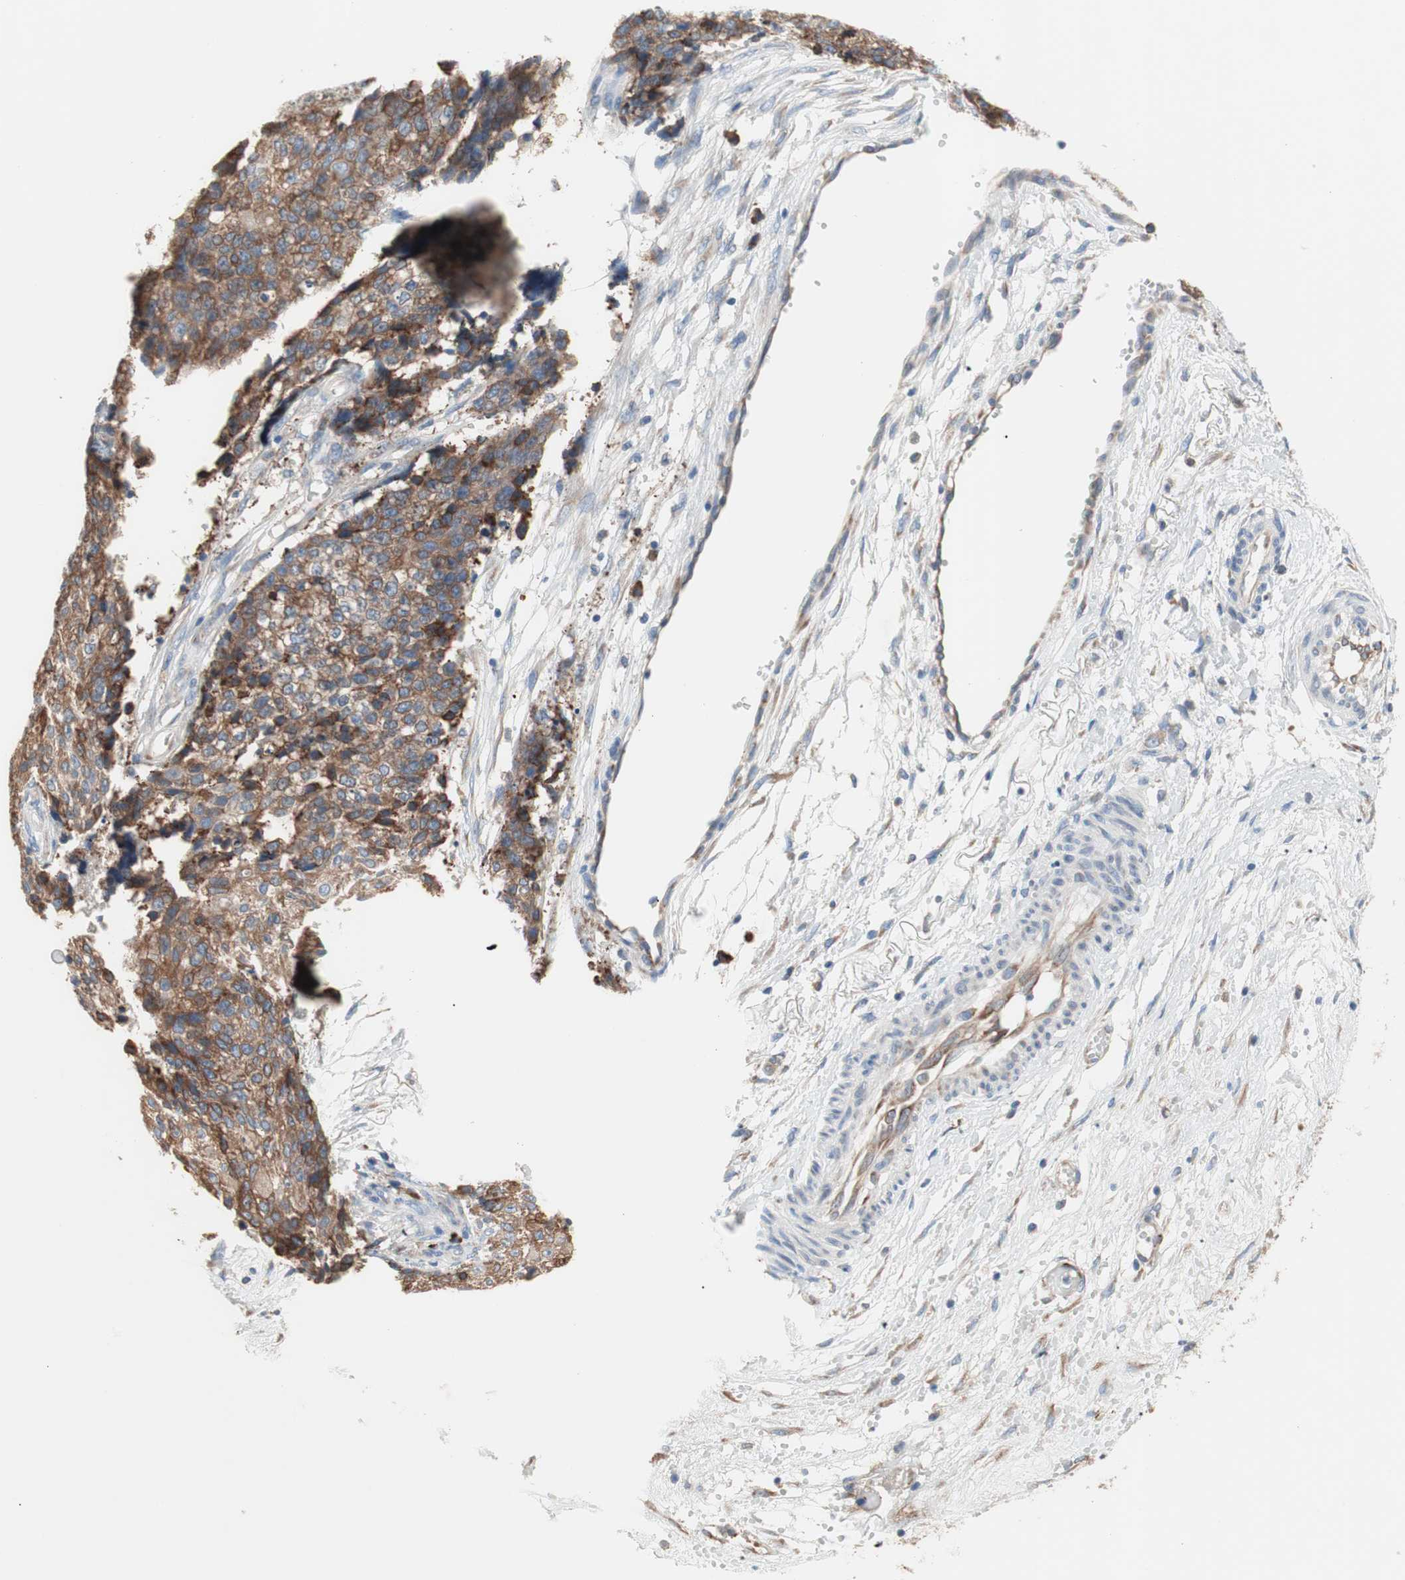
{"staining": {"intensity": "moderate", "quantity": ">75%", "location": "cytoplasmic/membranous"}, "tissue": "ovarian cancer", "cell_type": "Tumor cells", "image_type": "cancer", "snomed": [{"axis": "morphology", "description": "Carcinoma, endometroid"}, {"axis": "topography", "description": "Ovary"}], "caption": "Immunohistochemistry (IHC) image of ovarian endometroid carcinoma stained for a protein (brown), which displays medium levels of moderate cytoplasmic/membranous staining in approximately >75% of tumor cells.", "gene": "SLC27A4", "patient": {"sex": "female", "age": 42}}